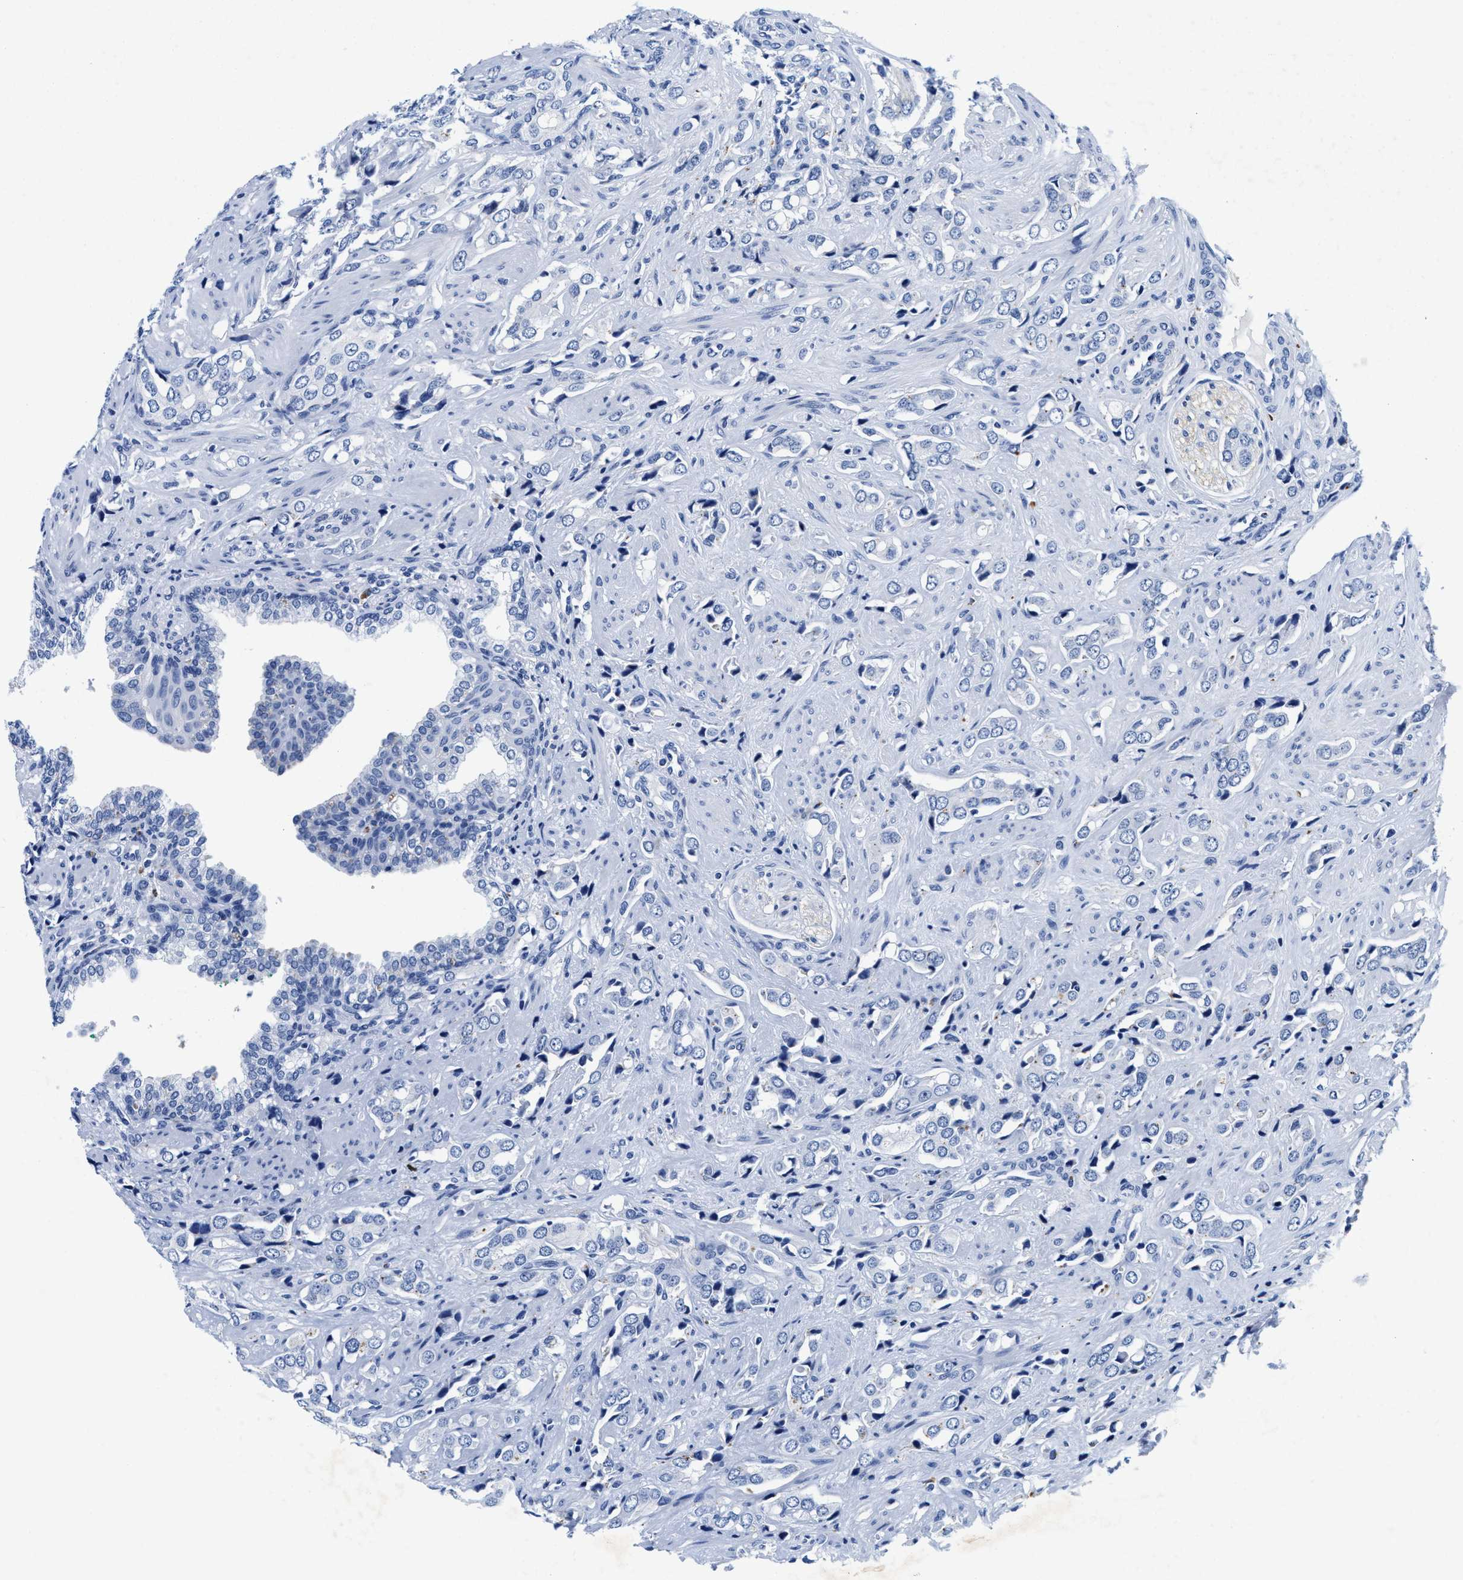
{"staining": {"intensity": "negative", "quantity": "none", "location": "none"}, "tissue": "prostate cancer", "cell_type": "Tumor cells", "image_type": "cancer", "snomed": [{"axis": "morphology", "description": "Adenocarcinoma, High grade"}, {"axis": "topography", "description": "Prostate"}], "caption": "This micrograph is of prostate cancer stained with immunohistochemistry to label a protein in brown with the nuclei are counter-stained blue. There is no staining in tumor cells.", "gene": "TTC3", "patient": {"sex": "male", "age": 52}}